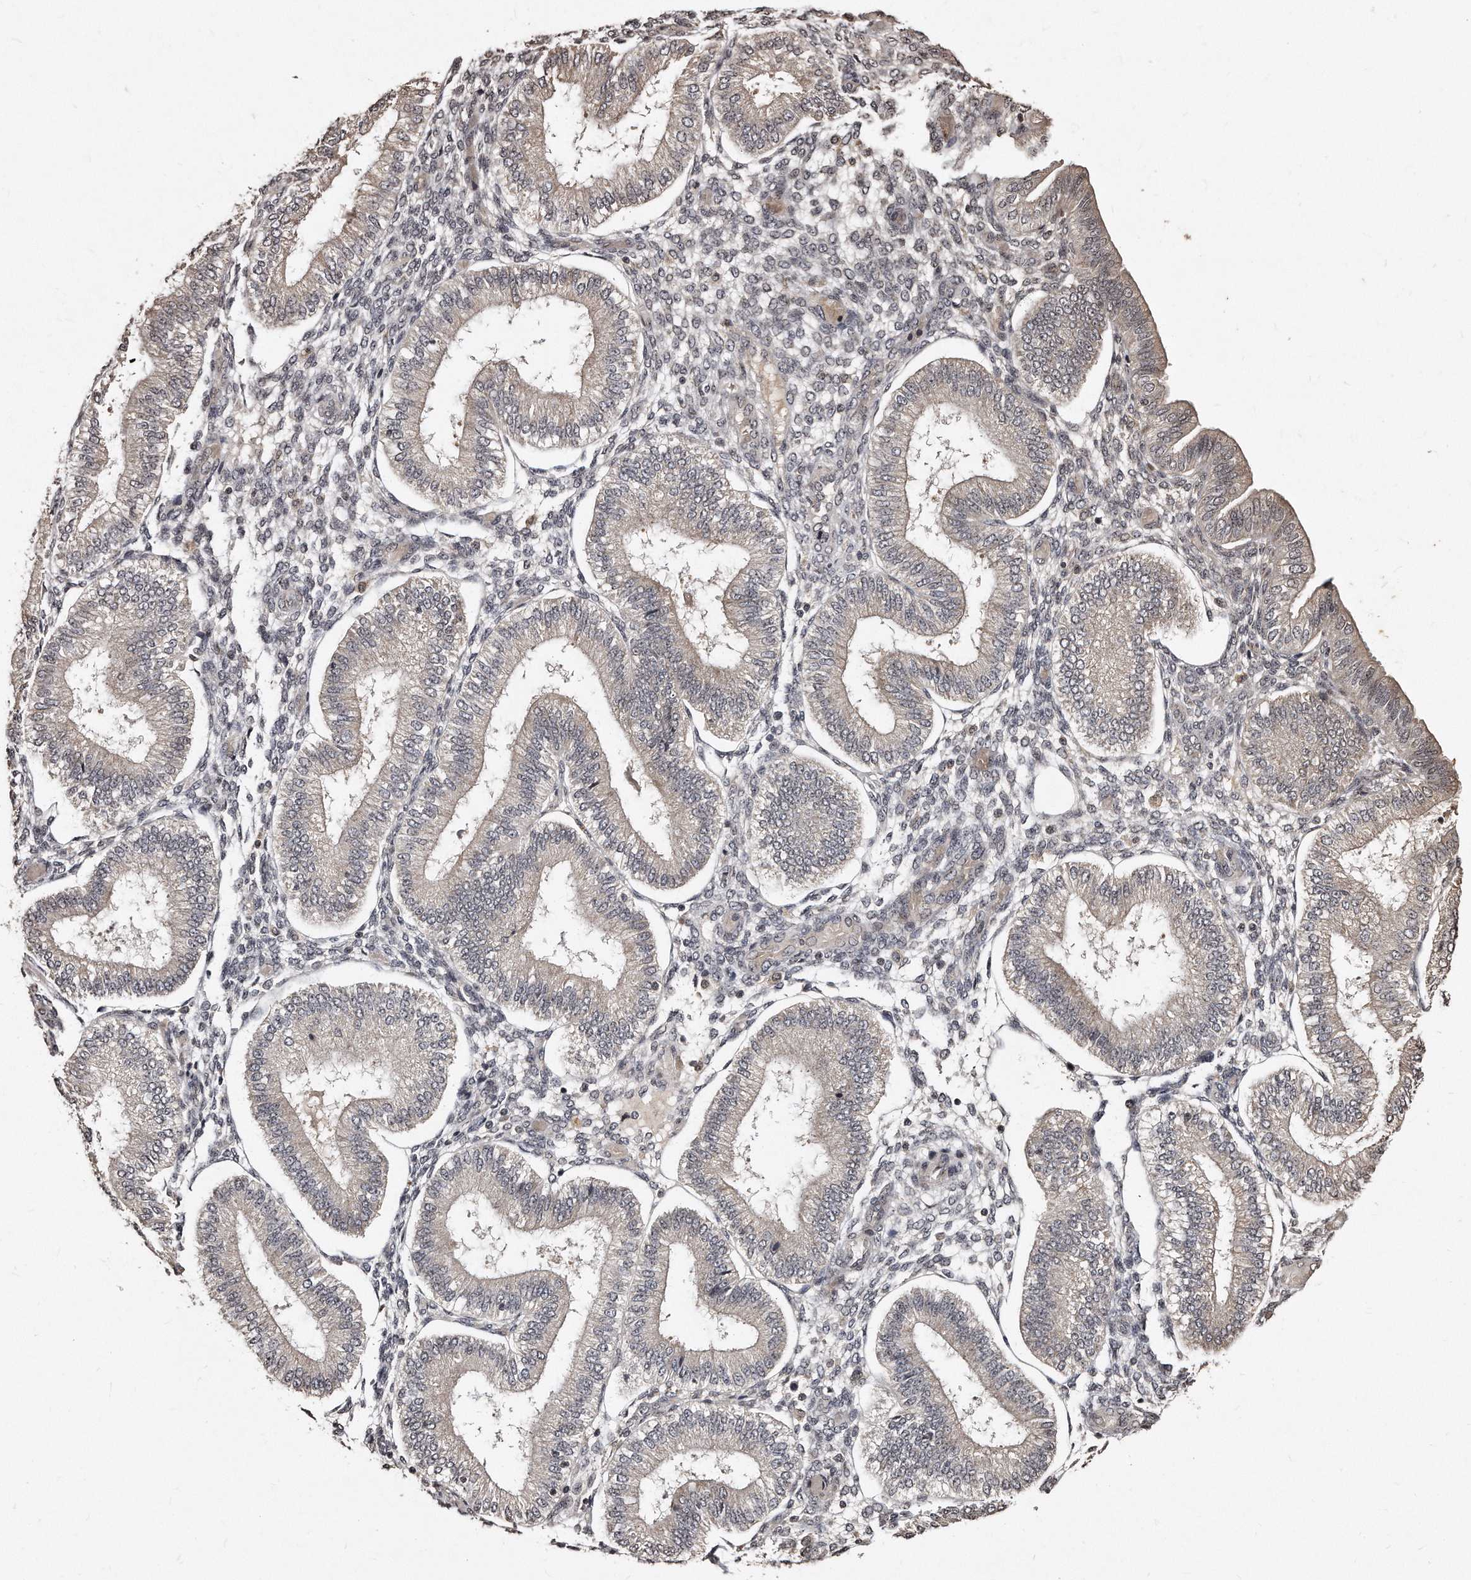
{"staining": {"intensity": "negative", "quantity": "none", "location": "none"}, "tissue": "endometrium", "cell_type": "Cells in endometrial stroma", "image_type": "normal", "snomed": [{"axis": "morphology", "description": "Normal tissue, NOS"}, {"axis": "topography", "description": "Endometrium"}], "caption": "This is an immunohistochemistry micrograph of benign endometrium. There is no expression in cells in endometrial stroma.", "gene": "TSHR", "patient": {"sex": "female", "age": 39}}